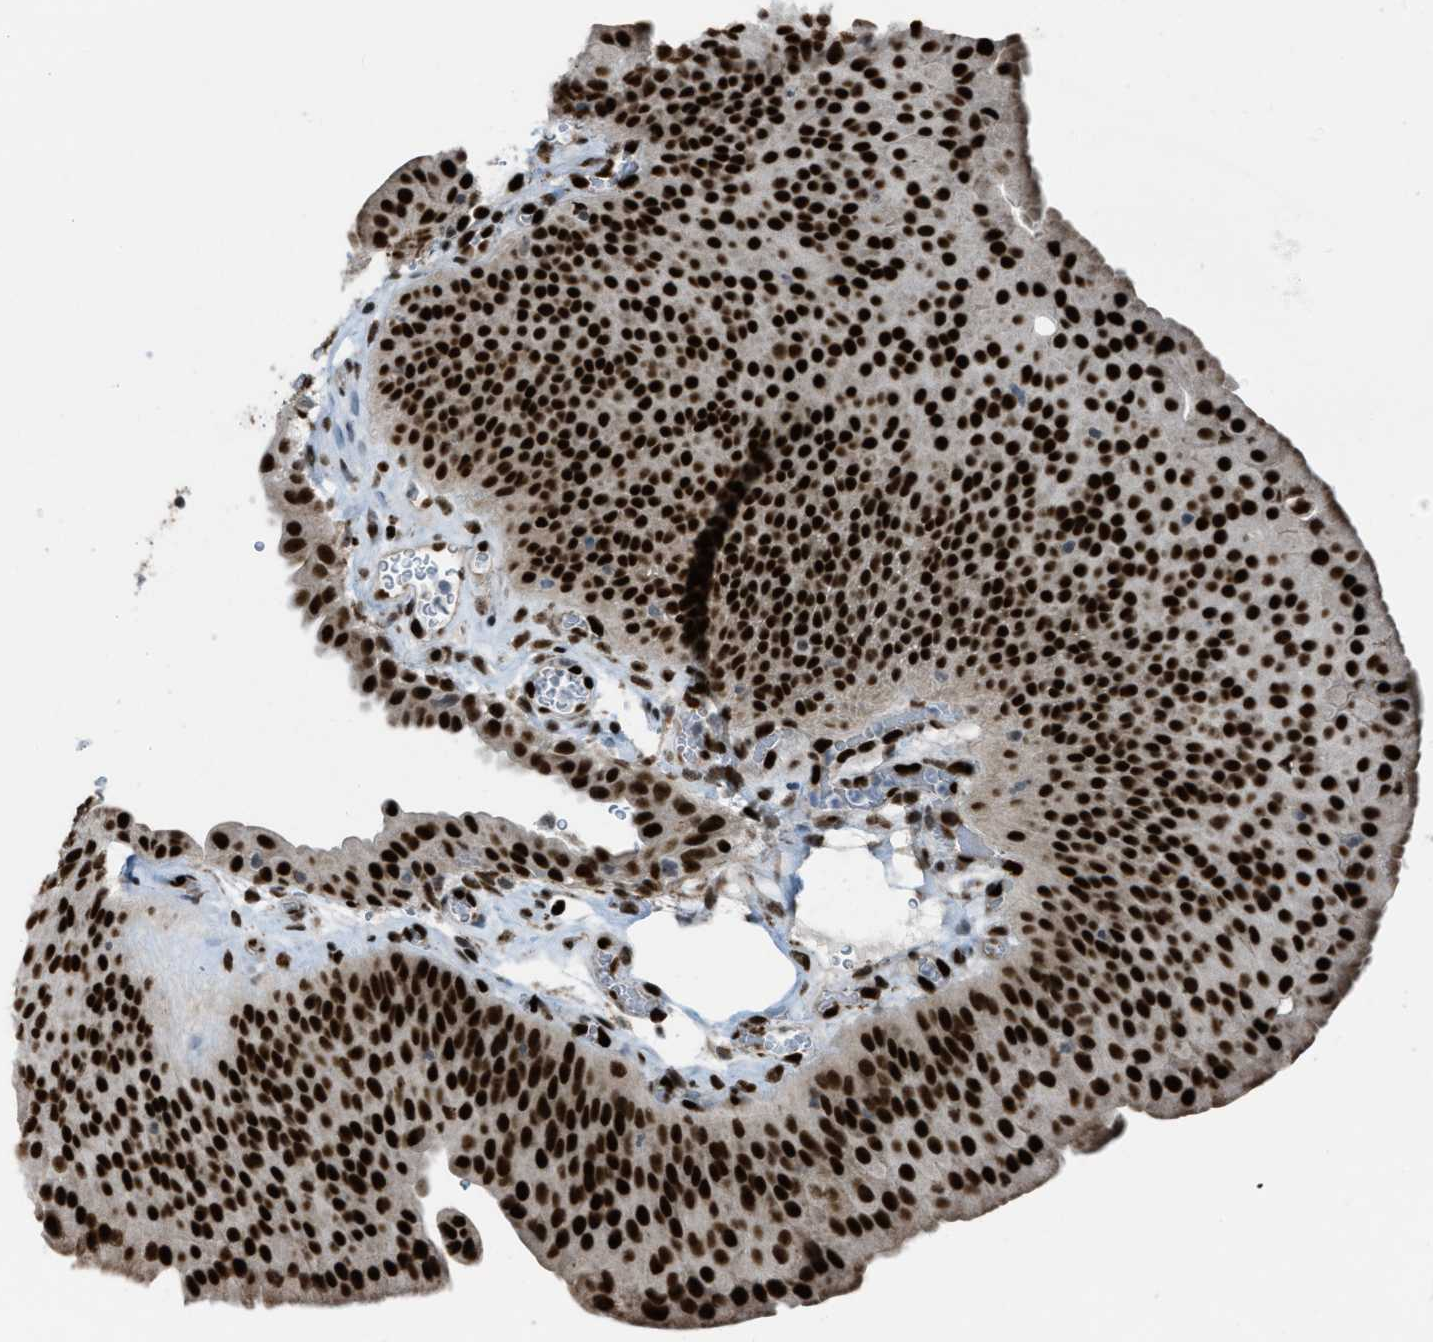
{"staining": {"intensity": "strong", "quantity": ">75%", "location": "nuclear"}, "tissue": "urothelial cancer", "cell_type": "Tumor cells", "image_type": "cancer", "snomed": [{"axis": "morphology", "description": "Urothelial carcinoma, Low grade"}, {"axis": "morphology", "description": "Urothelial carcinoma, High grade"}, {"axis": "topography", "description": "Urinary bladder"}], "caption": "There is high levels of strong nuclear expression in tumor cells of urothelial carcinoma (high-grade), as demonstrated by immunohistochemical staining (brown color).", "gene": "SLFN5", "patient": {"sex": "male", "age": 35}}